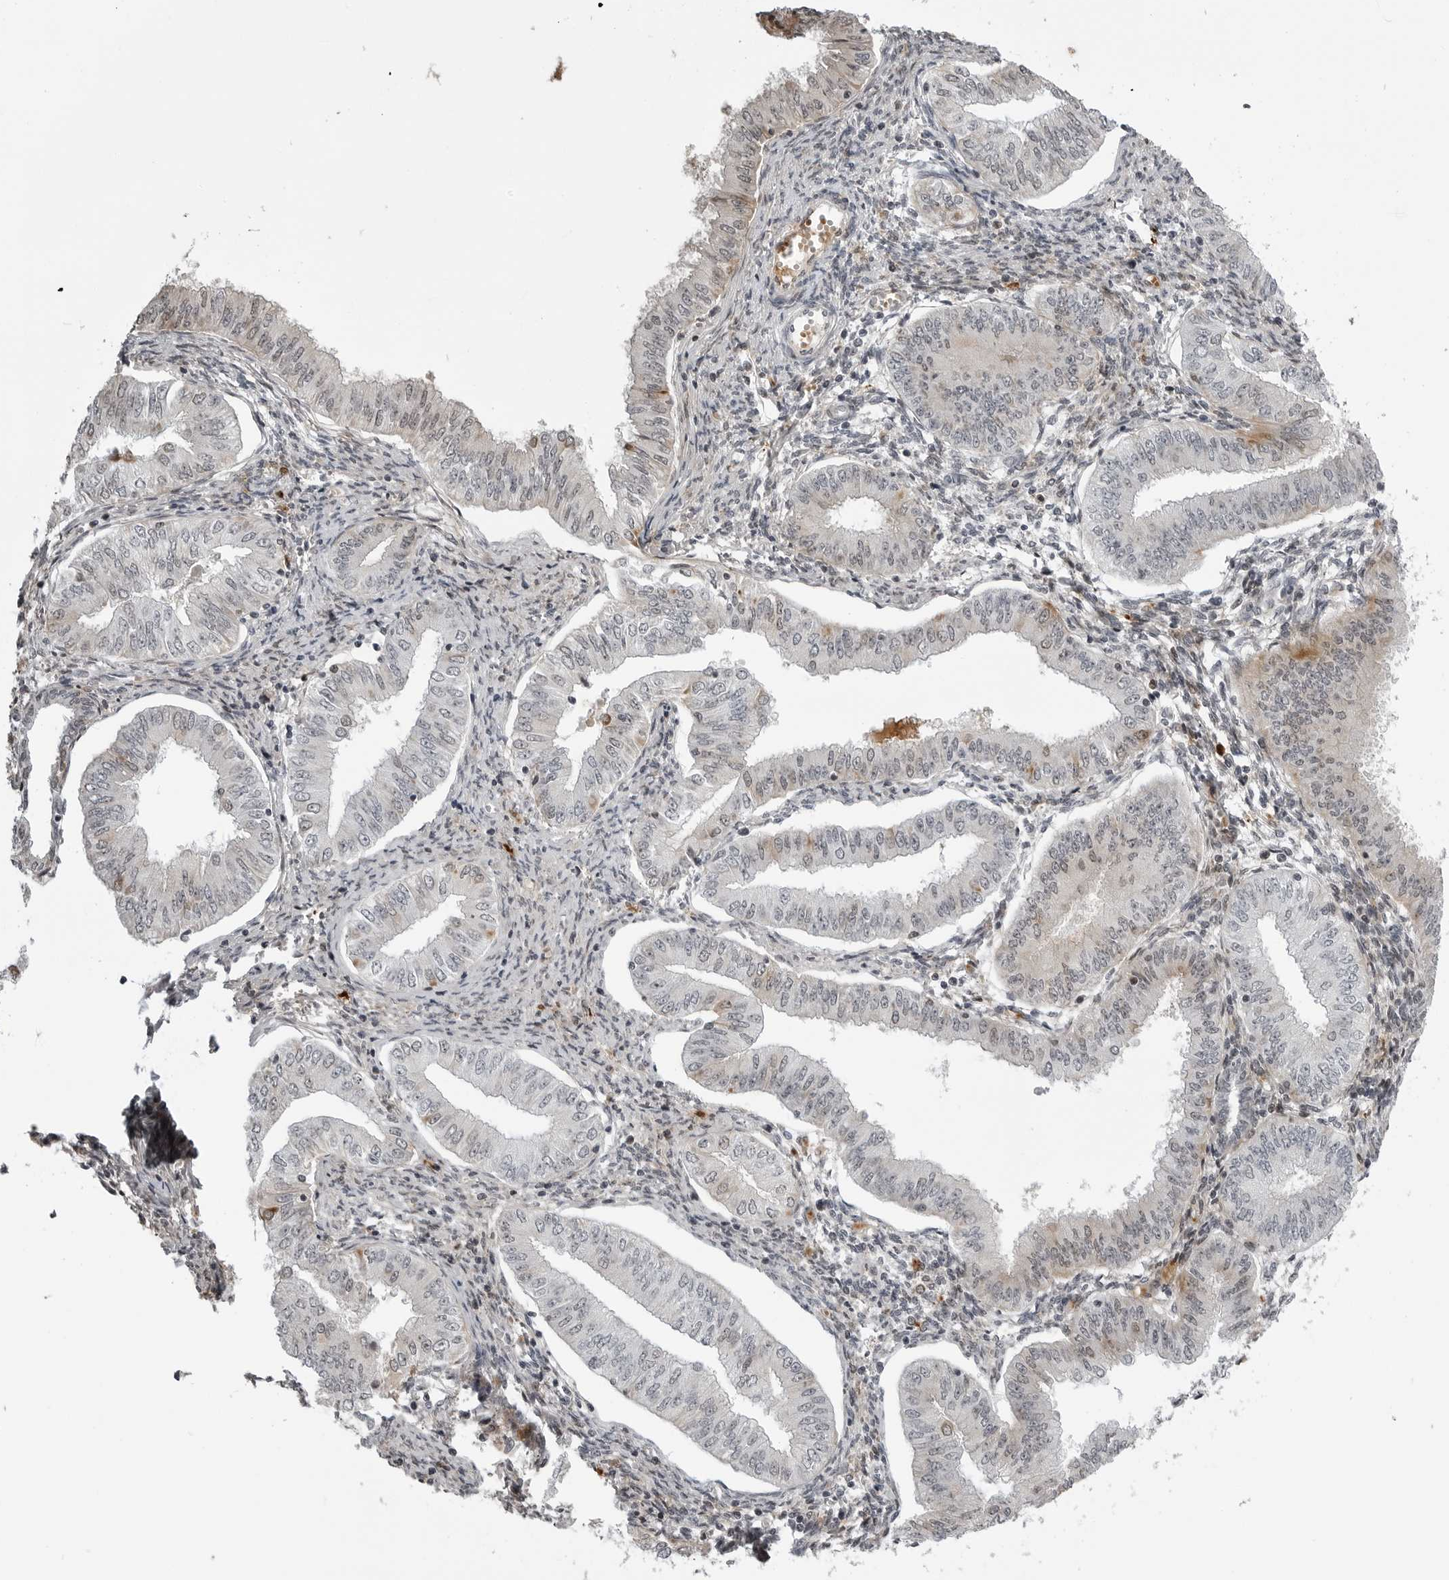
{"staining": {"intensity": "strong", "quantity": "<25%", "location": "cytoplasmic/membranous"}, "tissue": "endometrial cancer", "cell_type": "Tumor cells", "image_type": "cancer", "snomed": [{"axis": "morphology", "description": "Normal tissue, NOS"}, {"axis": "morphology", "description": "Adenocarcinoma, NOS"}, {"axis": "topography", "description": "Endometrium"}], "caption": "Brown immunohistochemical staining in endometrial cancer (adenocarcinoma) displays strong cytoplasmic/membranous expression in about <25% of tumor cells. Nuclei are stained in blue.", "gene": "CXCR5", "patient": {"sex": "female", "age": 53}}